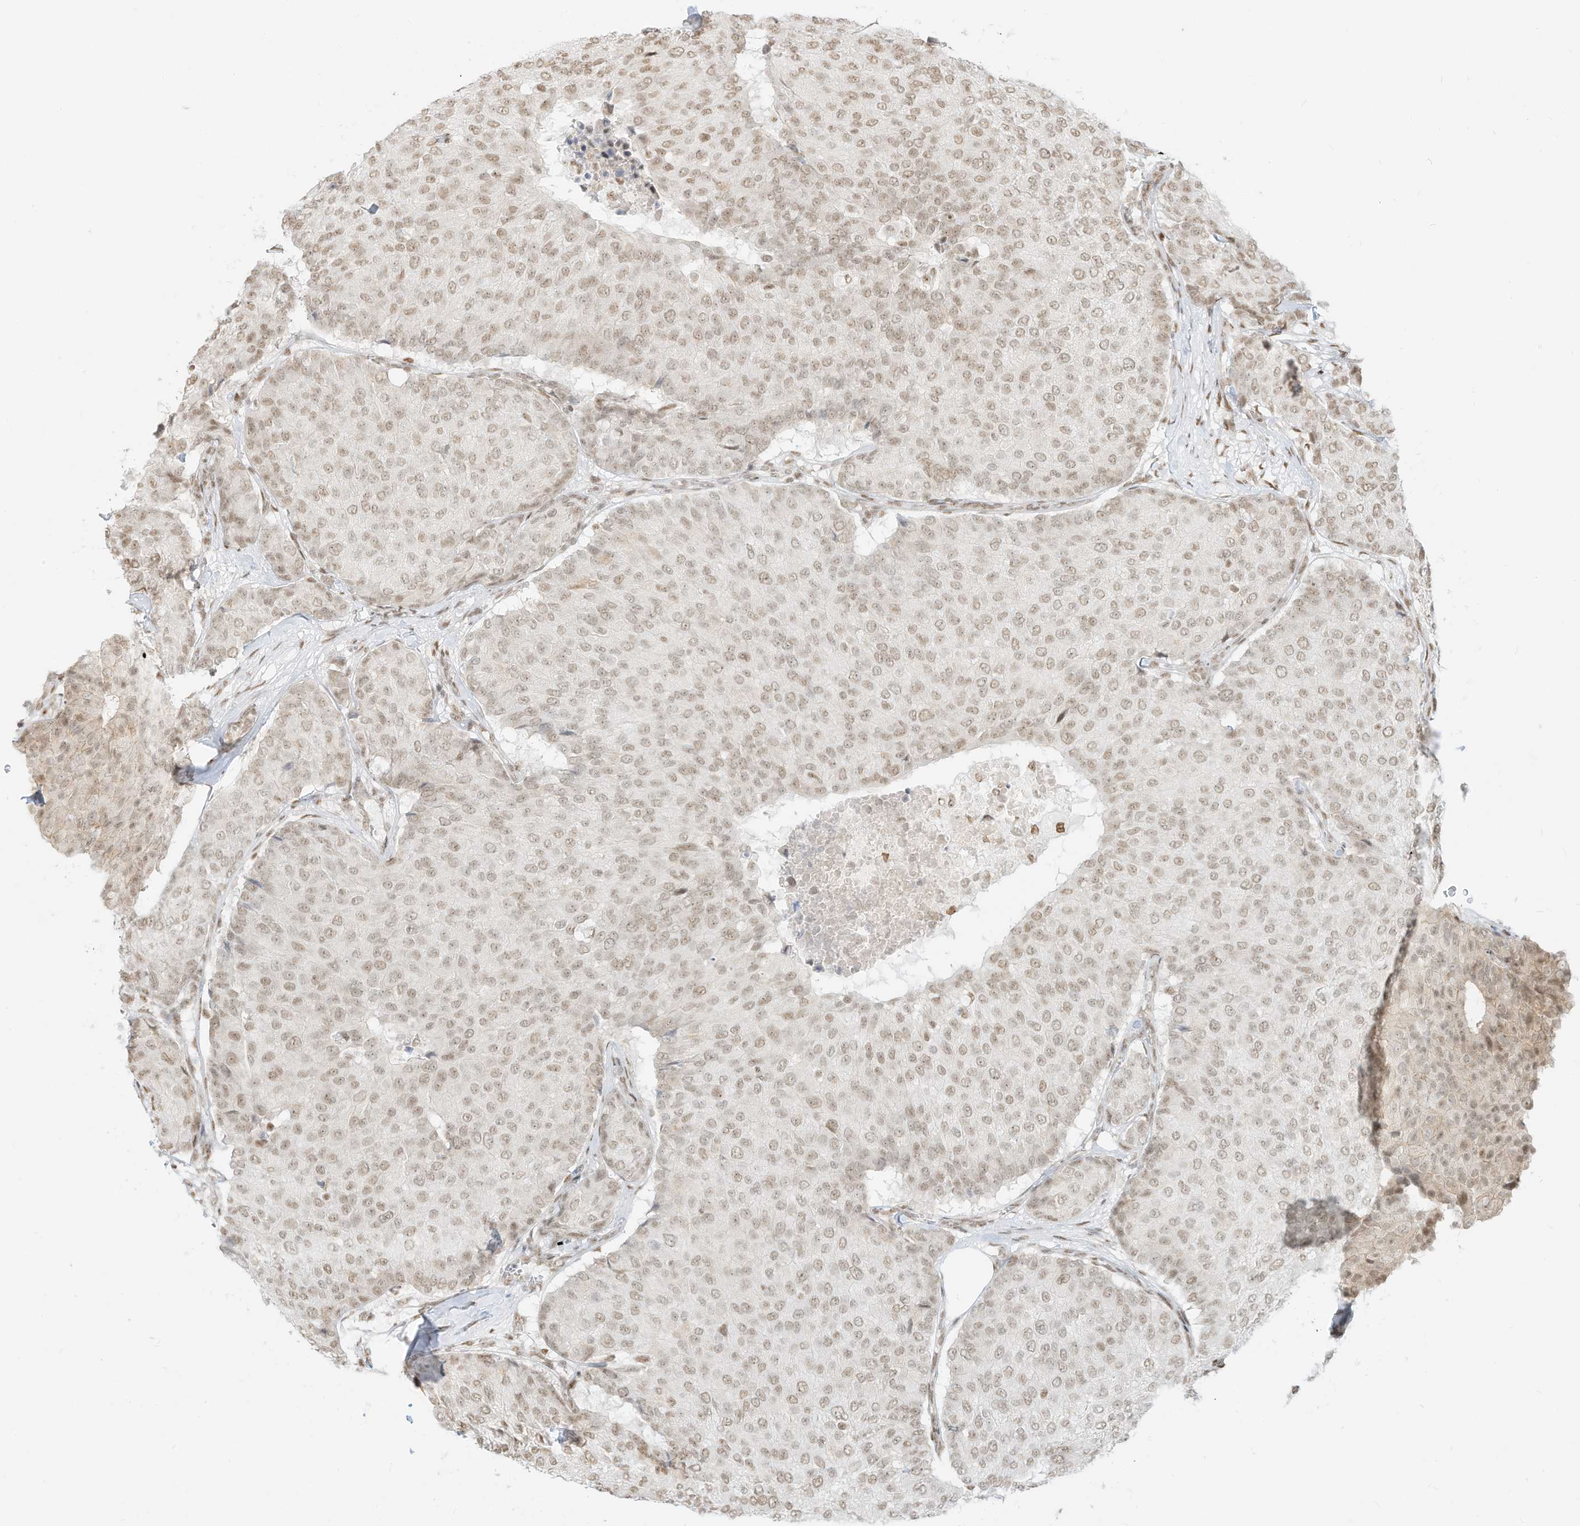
{"staining": {"intensity": "weak", "quantity": ">75%", "location": "nuclear"}, "tissue": "breast cancer", "cell_type": "Tumor cells", "image_type": "cancer", "snomed": [{"axis": "morphology", "description": "Duct carcinoma"}, {"axis": "topography", "description": "Breast"}], "caption": "Protein analysis of breast infiltrating ductal carcinoma tissue exhibits weak nuclear positivity in approximately >75% of tumor cells.", "gene": "NHSL1", "patient": {"sex": "female", "age": 75}}